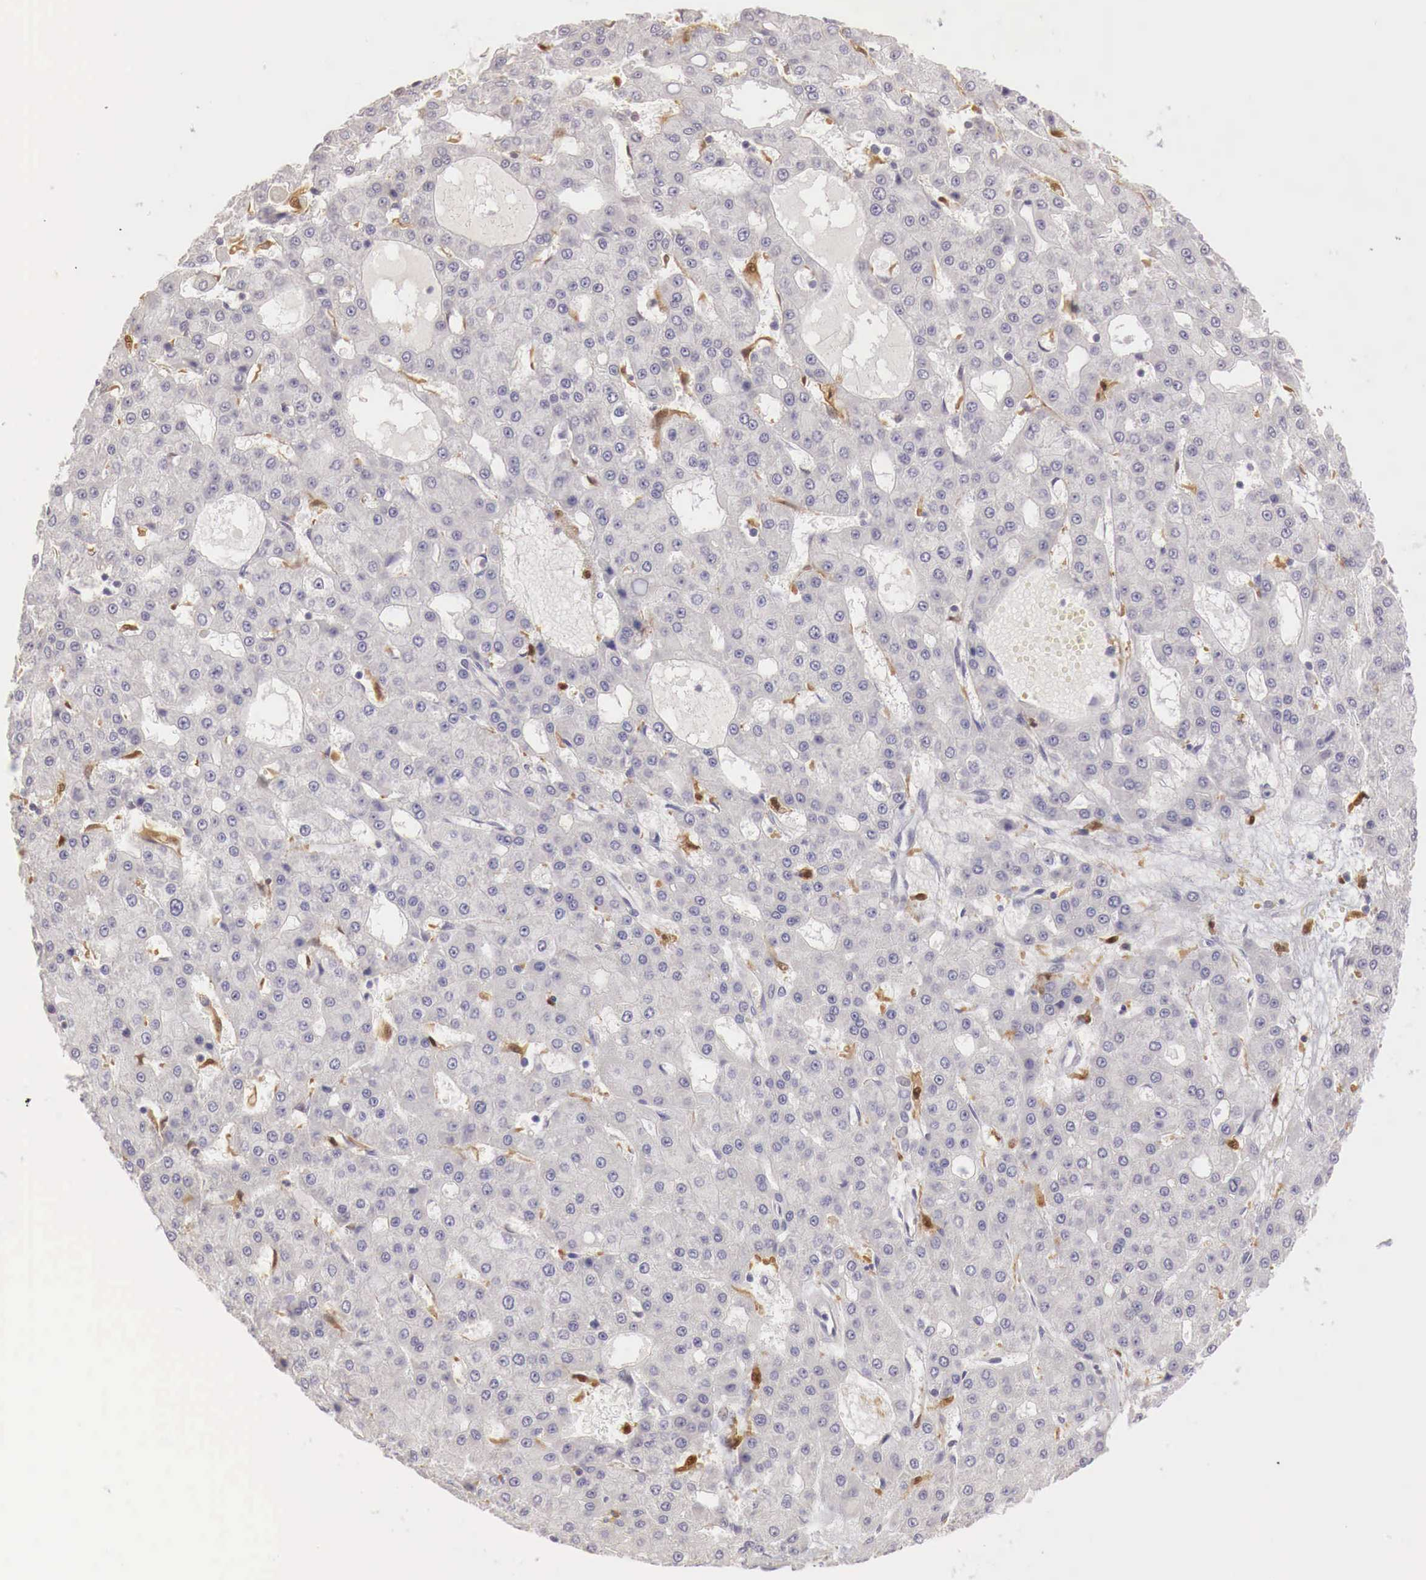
{"staining": {"intensity": "negative", "quantity": "none", "location": "none"}, "tissue": "liver cancer", "cell_type": "Tumor cells", "image_type": "cancer", "snomed": [{"axis": "morphology", "description": "Carcinoma, Hepatocellular, NOS"}, {"axis": "topography", "description": "Liver"}], "caption": "Protein analysis of liver cancer (hepatocellular carcinoma) reveals no significant positivity in tumor cells.", "gene": "RENBP", "patient": {"sex": "male", "age": 47}}